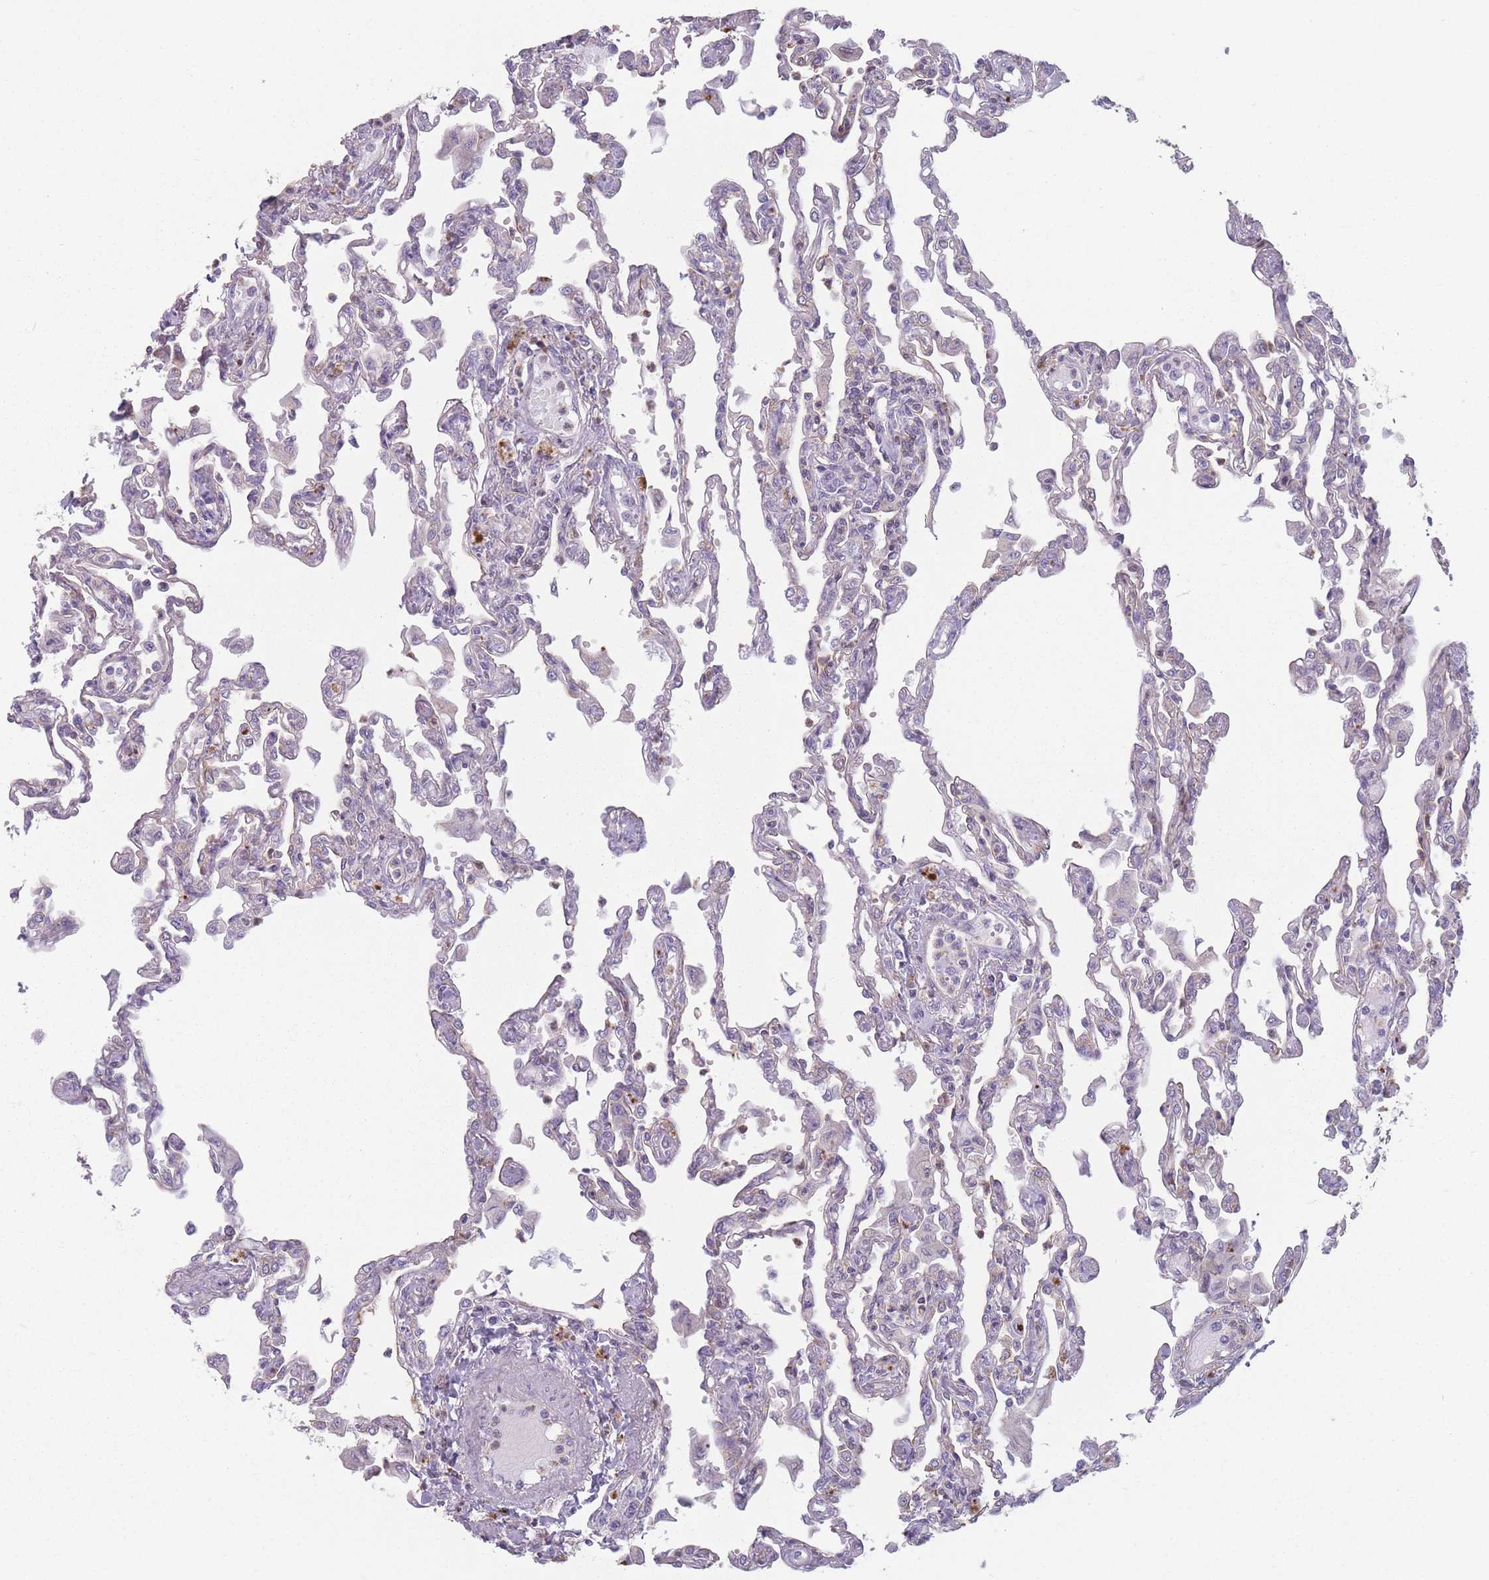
{"staining": {"intensity": "negative", "quantity": "none", "location": "none"}, "tissue": "lung", "cell_type": "Alveolar cells", "image_type": "normal", "snomed": [{"axis": "morphology", "description": "Normal tissue, NOS"}, {"axis": "topography", "description": "Bronchus"}, {"axis": "topography", "description": "Lung"}], "caption": "The histopathology image shows no significant staining in alveolar cells of lung. Brightfield microscopy of immunohistochemistry stained with DAB (brown) and hematoxylin (blue), captured at high magnification.", "gene": "HSBP1L1", "patient": {"sex": "female", "age": 49}}